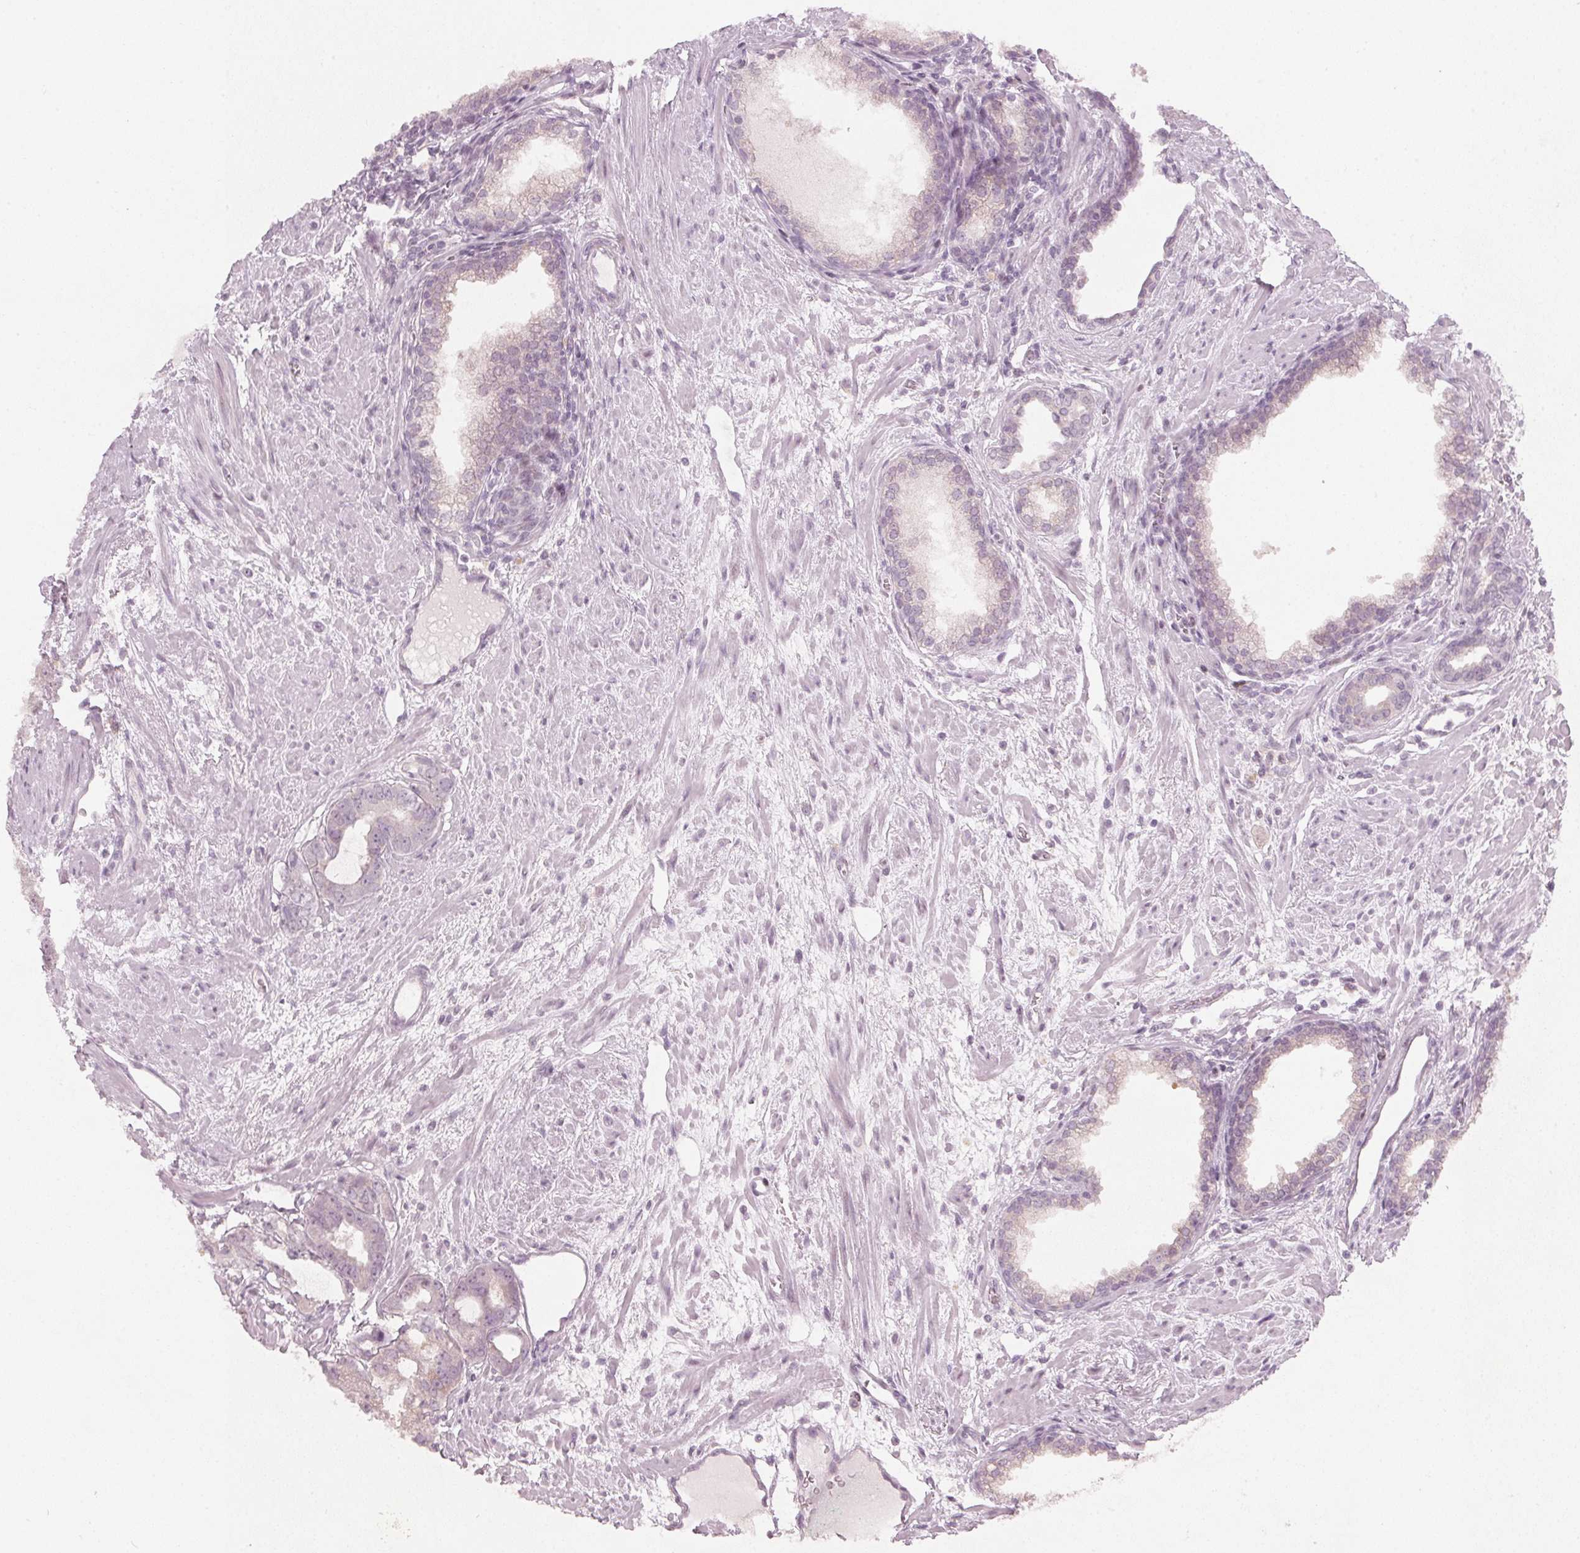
{"staining": {"intensity": "negative", "quantity": "none", "location": "none"}, "tissue": "prostate cancer", "cell_type": "Tumor cells", "image_type": "cancer", "snomed": [{"axis": "morphology", "description": "Adenocarcinoma, High grade"}, {"axis": "topography", "description": "Prostate"}], "caption": "Photomicrograph shows no significant protein positivity in tumor cells of prostate adenocarcinoma (high-grade).", "gene": "SFRP4", "patient": {"sex": "male", "age": 75}}